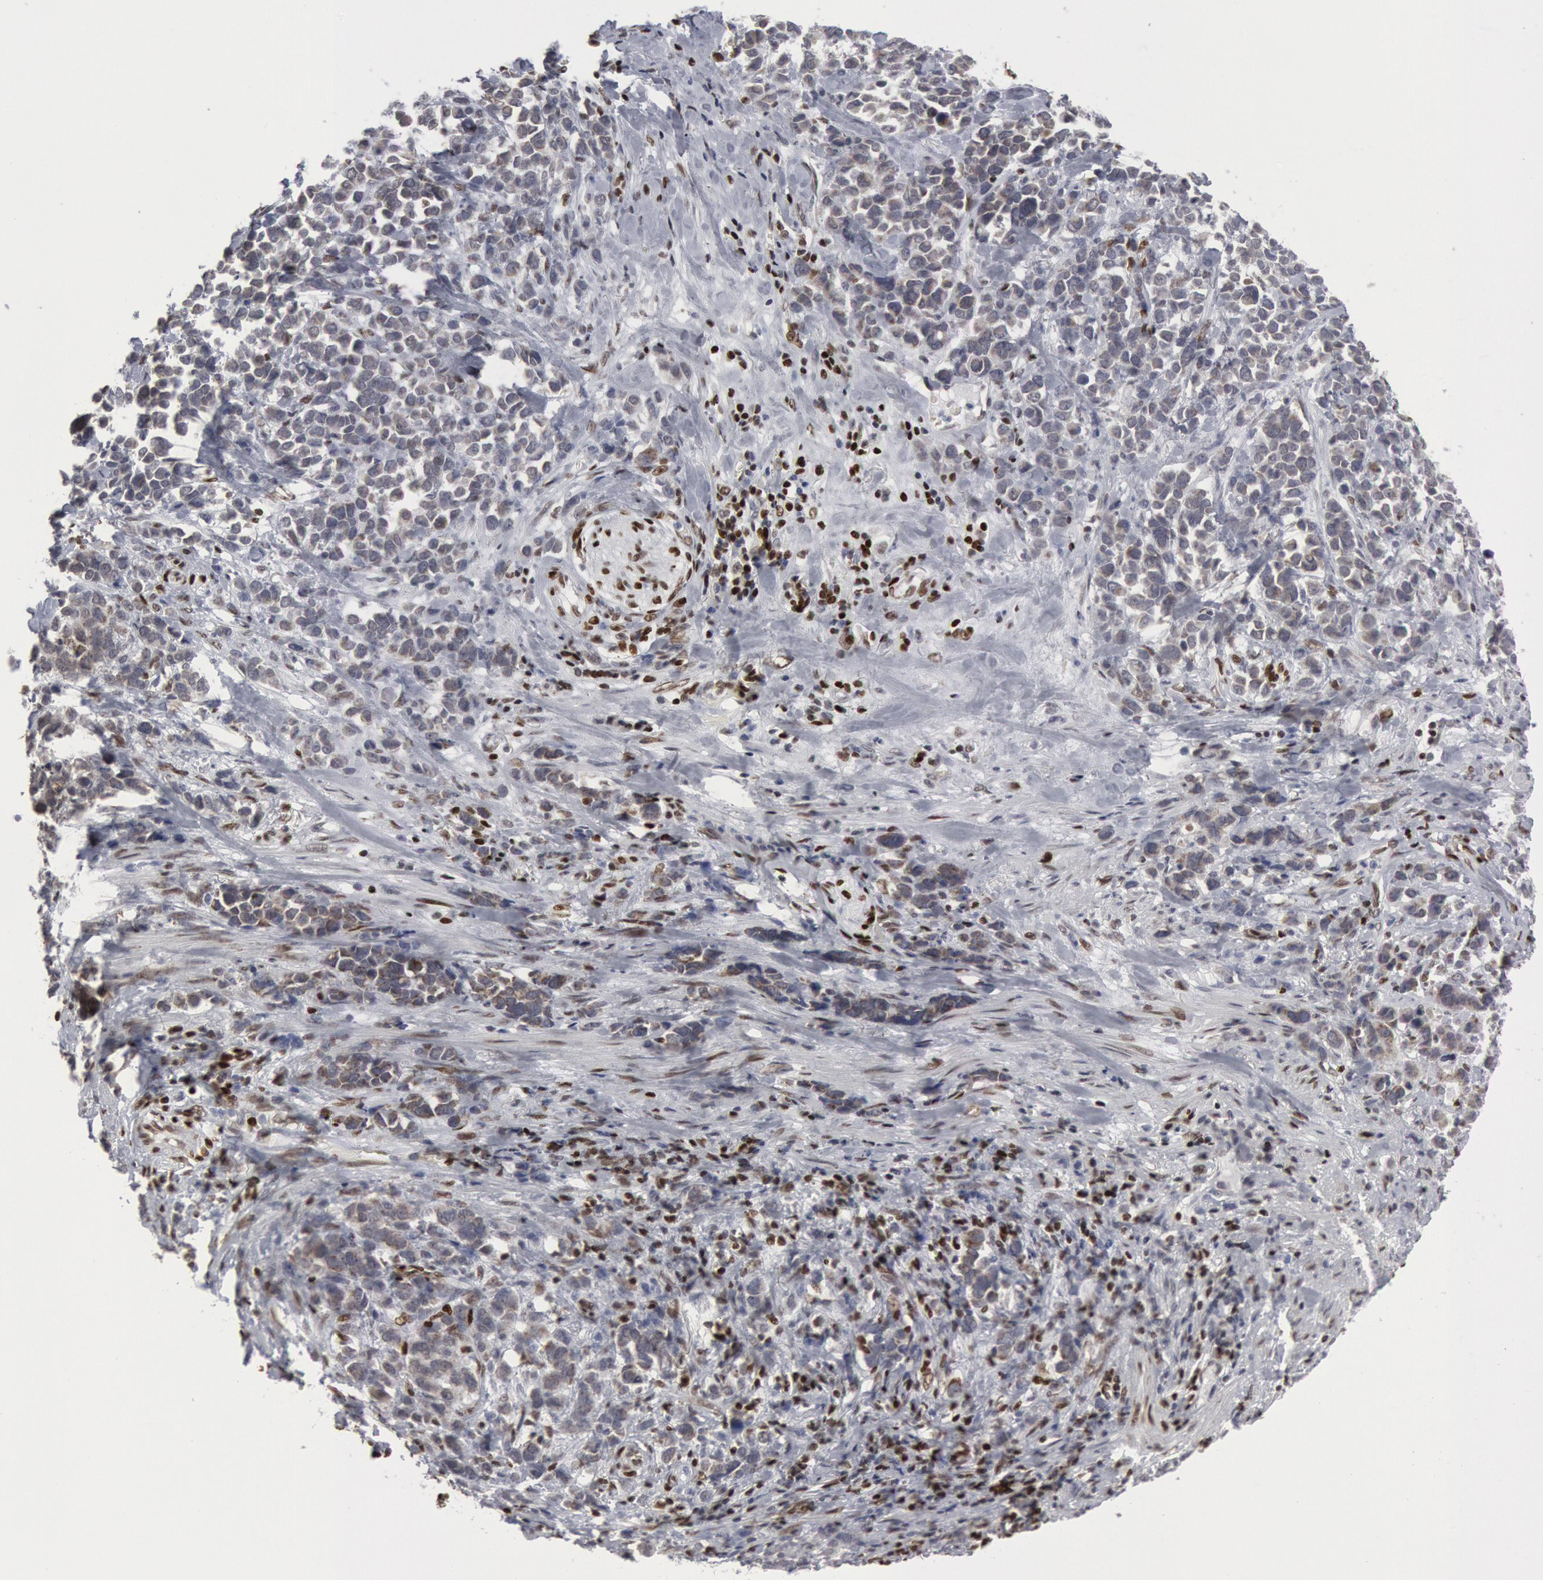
{"staining": {"intensity": "negative", "quantity": "none", "location": "none"}, "tissue": "stomach cancer", "cell_type": "Tumor cells", "image_type": "cancer", "snomed": [{"axis": "morphology", "description": "Adenocarcinoma, NOS"}, {"axis": "topography", "description": "Stomach, upper"}], "caption": "Photomicrograph shows no significant protein expression in tumor cells of stomach adenocarcinoma. (Immunohistochemistry (ihc), brightfield microscopy, high magnification).", "gene": "MECP2", "patient": {"sex": "male", "age": 71}}